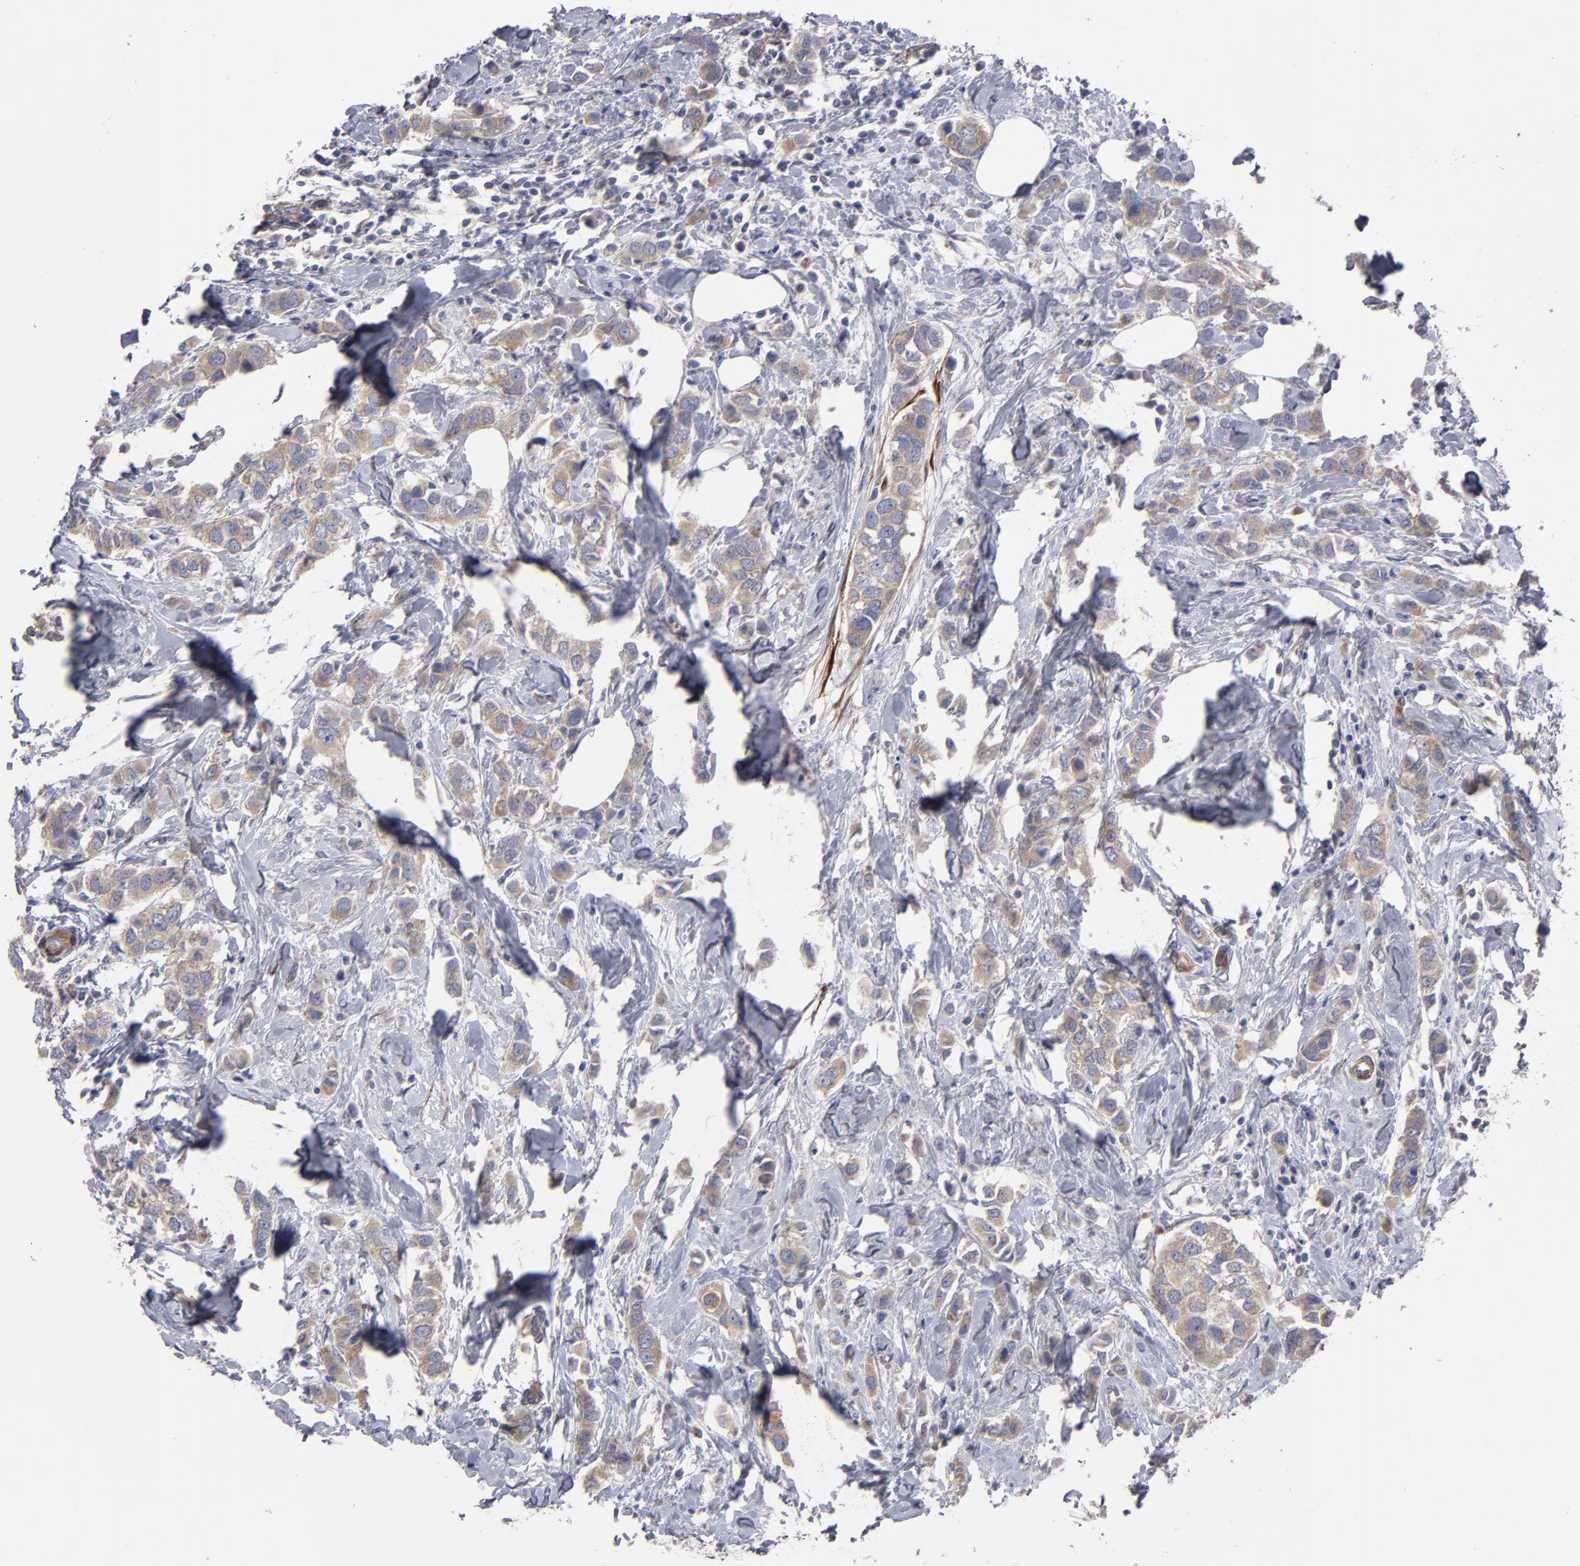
{"staining": {"intensity": "weak", "quantity": ">75%", "location": "cytoplasmic/membranous"}, "tissue": "breast cancer", "cell_type": "Tumor cells", "image_type": "cancer", "snomed": [{"axis": "morphology", "description": "Normal tissue, NOS"}, {"axis": "morphology", "description": "Duct carcinoma"}, {"axis": "topography", "description": "Breast"}], "caption": "IHC histopathology image of intraductal carcinoma (breast) stained for a protein (brown), which demonstrates low levels of weak cytoplasmic/membranous expression in approximately >75% of tumor cells.", "gene": "SLMAP", "patient": {"sex": "female", "age": 50}}